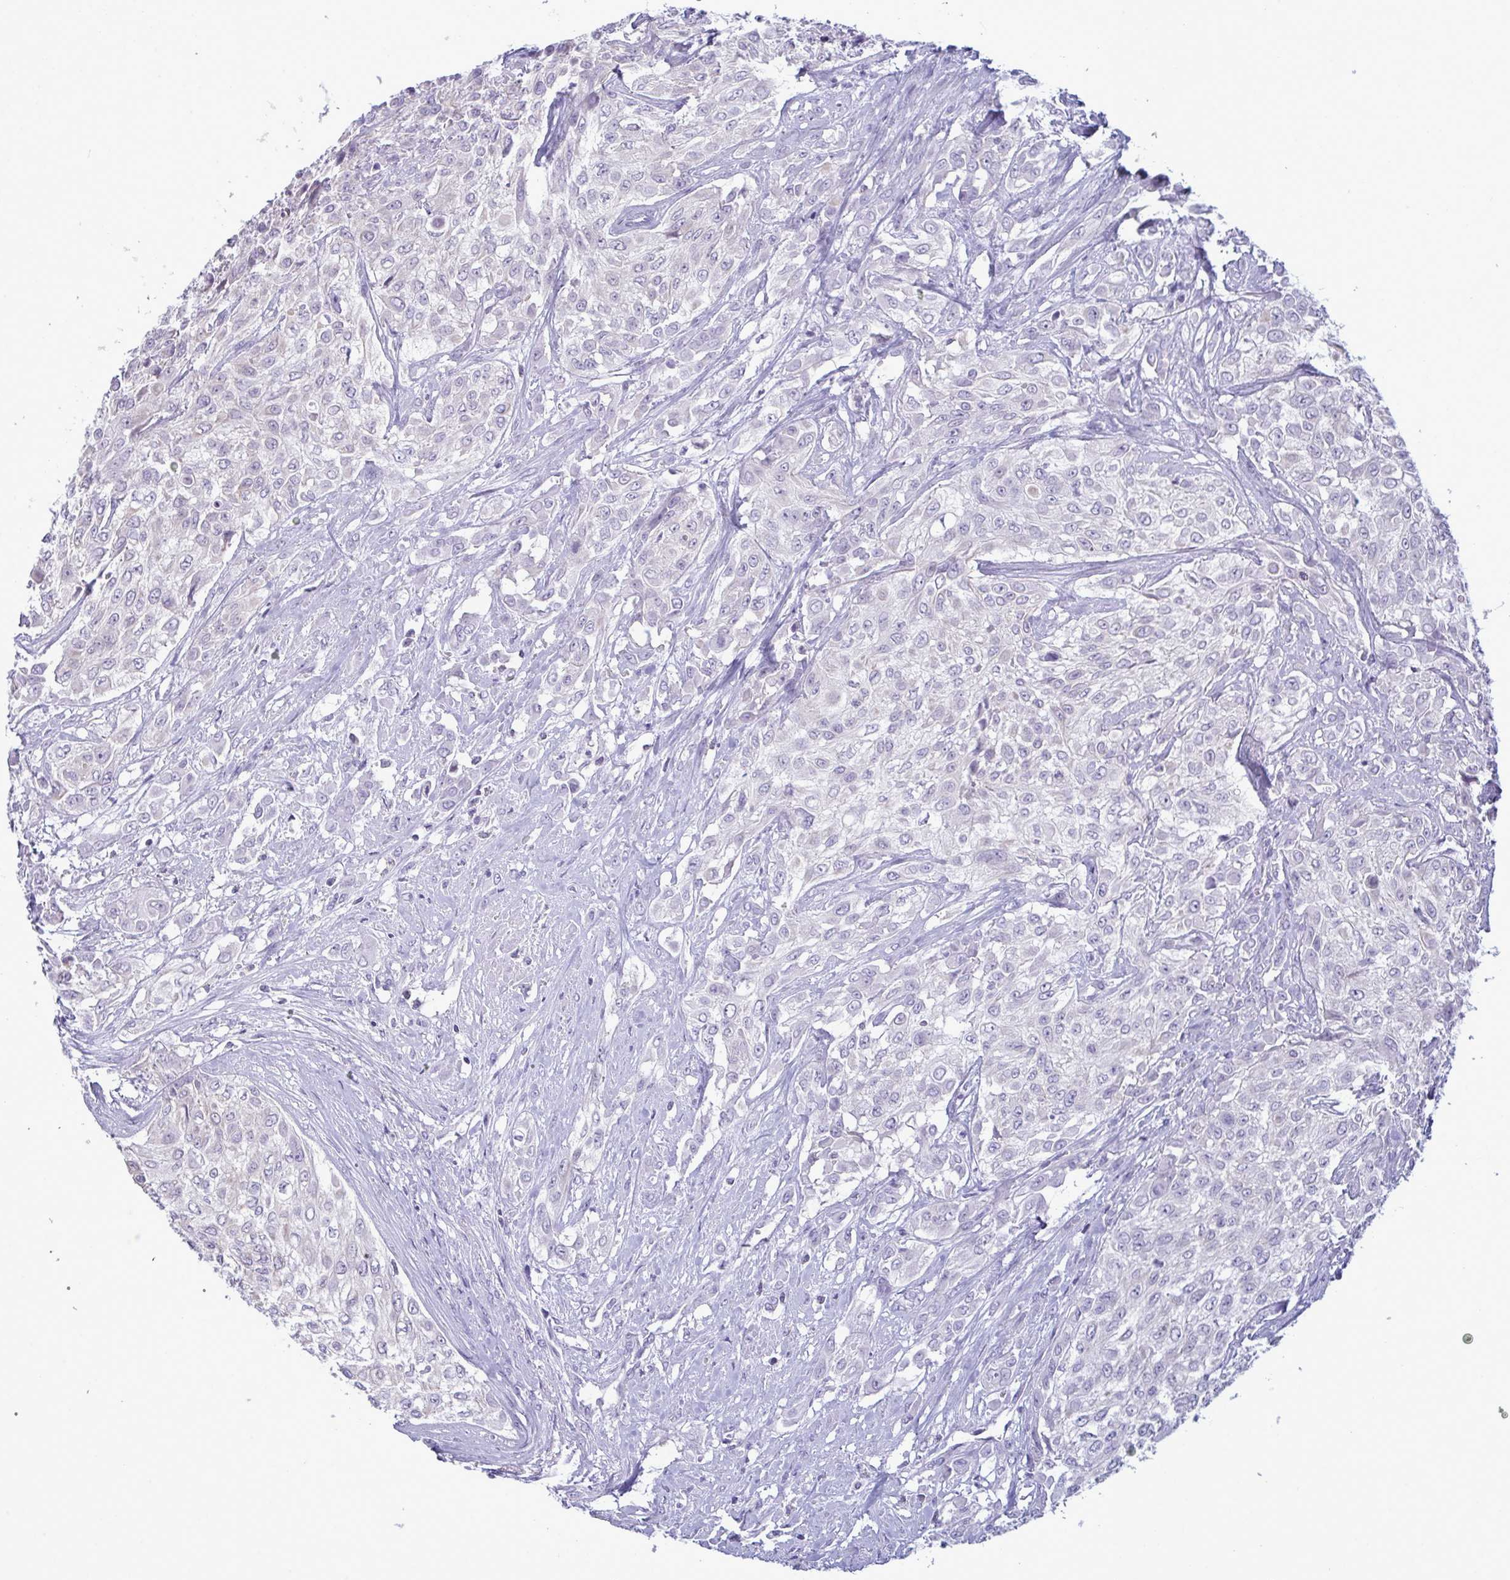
{"staining": {"intensity": "negative", "quantity": "none", "location": "none"}, "tissue": "urothelial cancer", "cell_type": "Tumor cells", "image_type": "cancer", "snomed": [{"axis": "morphology", "description": "Urothelial carcinoma, High grade"}, {"axis": "topography", "description": "Urinary bladder"}], "caption": "IHC of urothelial cancer demonstrates no expression in tumor cells.", "gene": "TENT5D", "patient": {"sex": "male", "age": 57}}